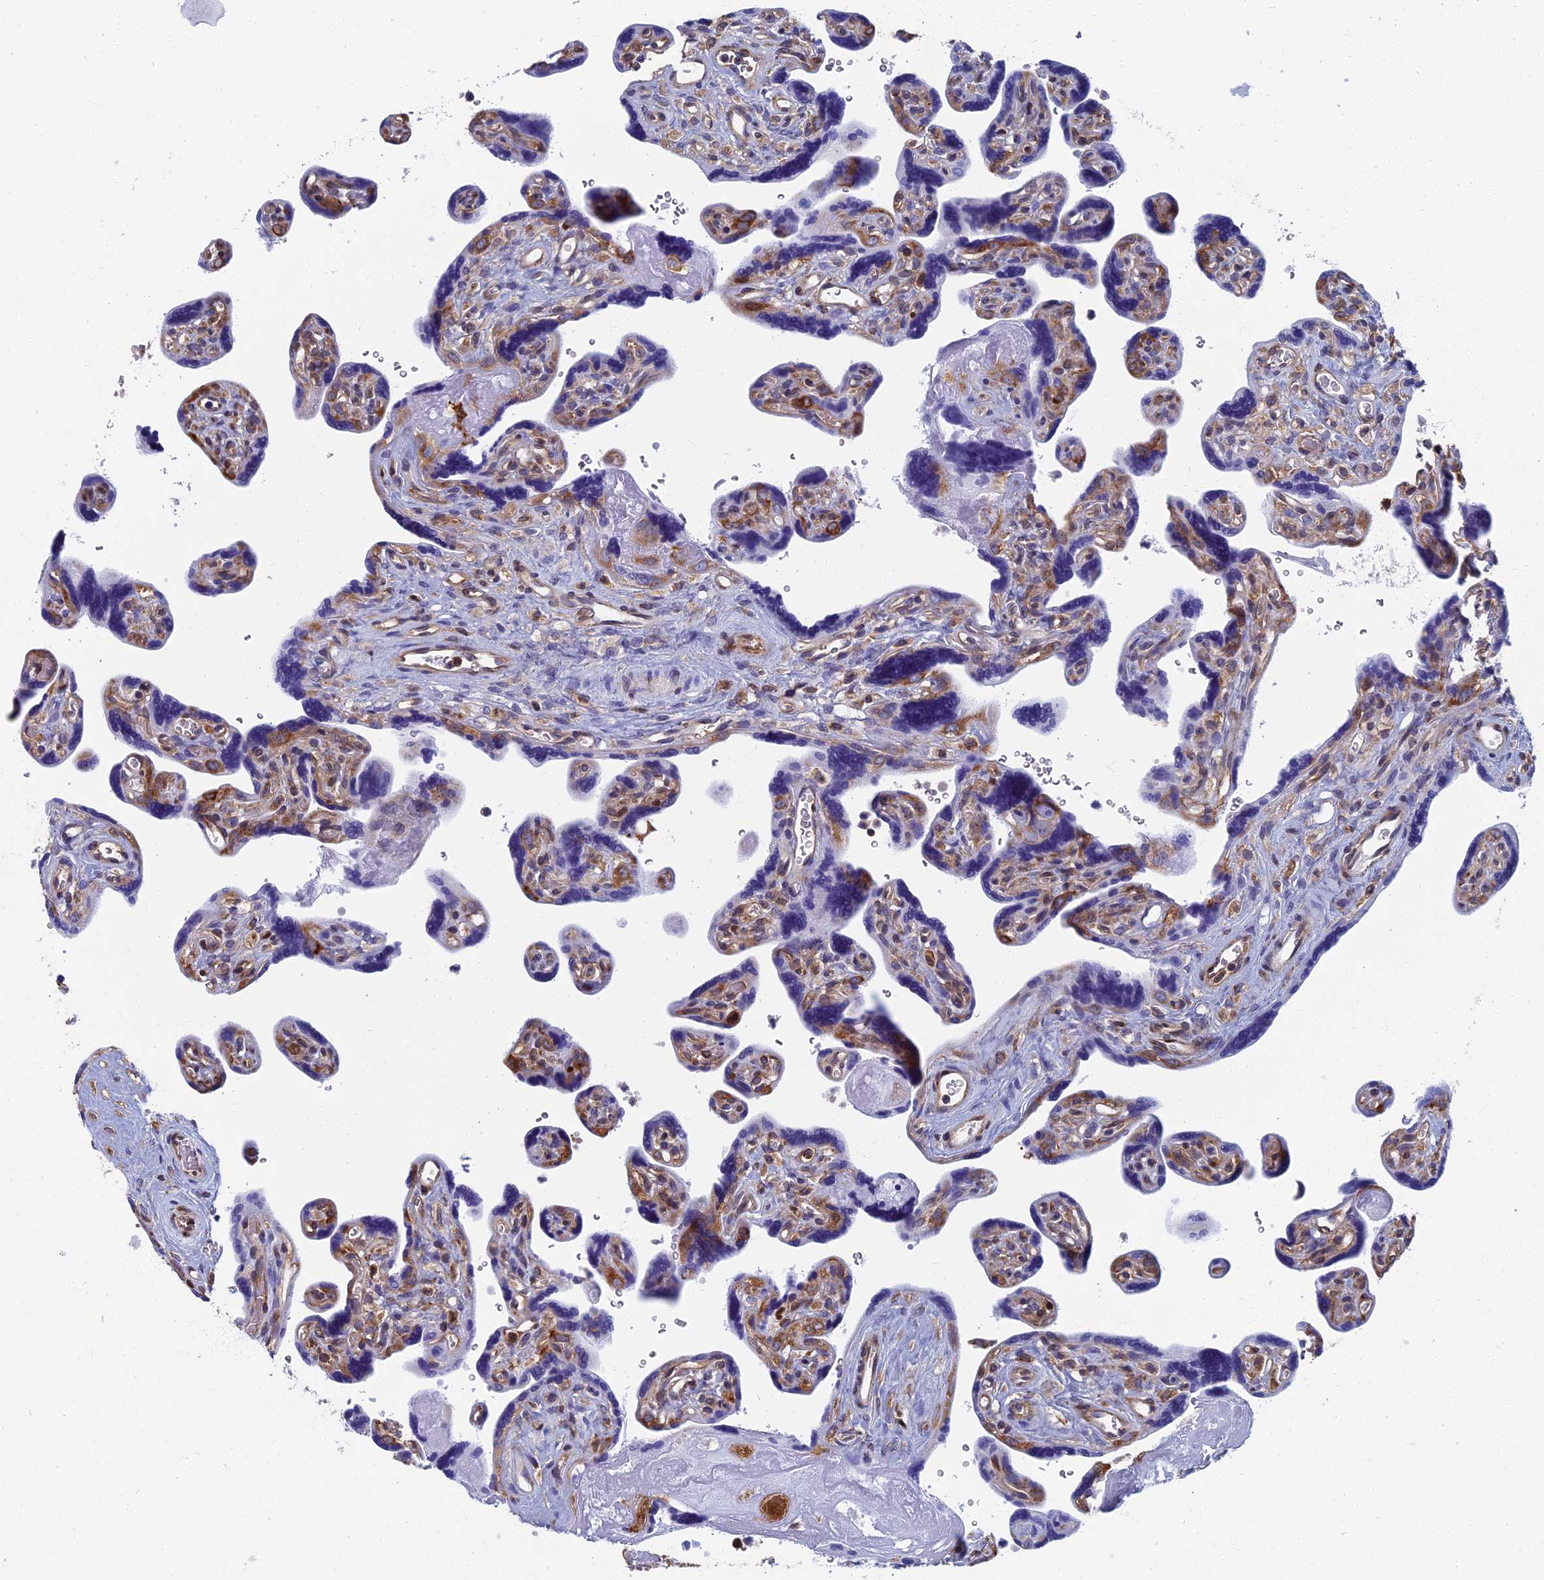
{"staining": {"intensity": "moderate", "quantity": "<25%", "location": "cytoplasmic/membranous"}, "tissue": "placenta", "cell_type": "Trophoblastic cells", "image_type": "normal", "snomed": [{"axis": "morphology", "description": "Normal tissue, NOS"}, {"axis": "topography", "description": "Placenta"}], "caption": "An immunohistochemistry (IHC) image of unremarkable tissue is shown. Protein staining in brown labels moderate cytoplasmic/membranous positivity in placenta within trophoblastic cells.", "gene": "YBX1", "patient": {"sex": "female", "age": 39}}